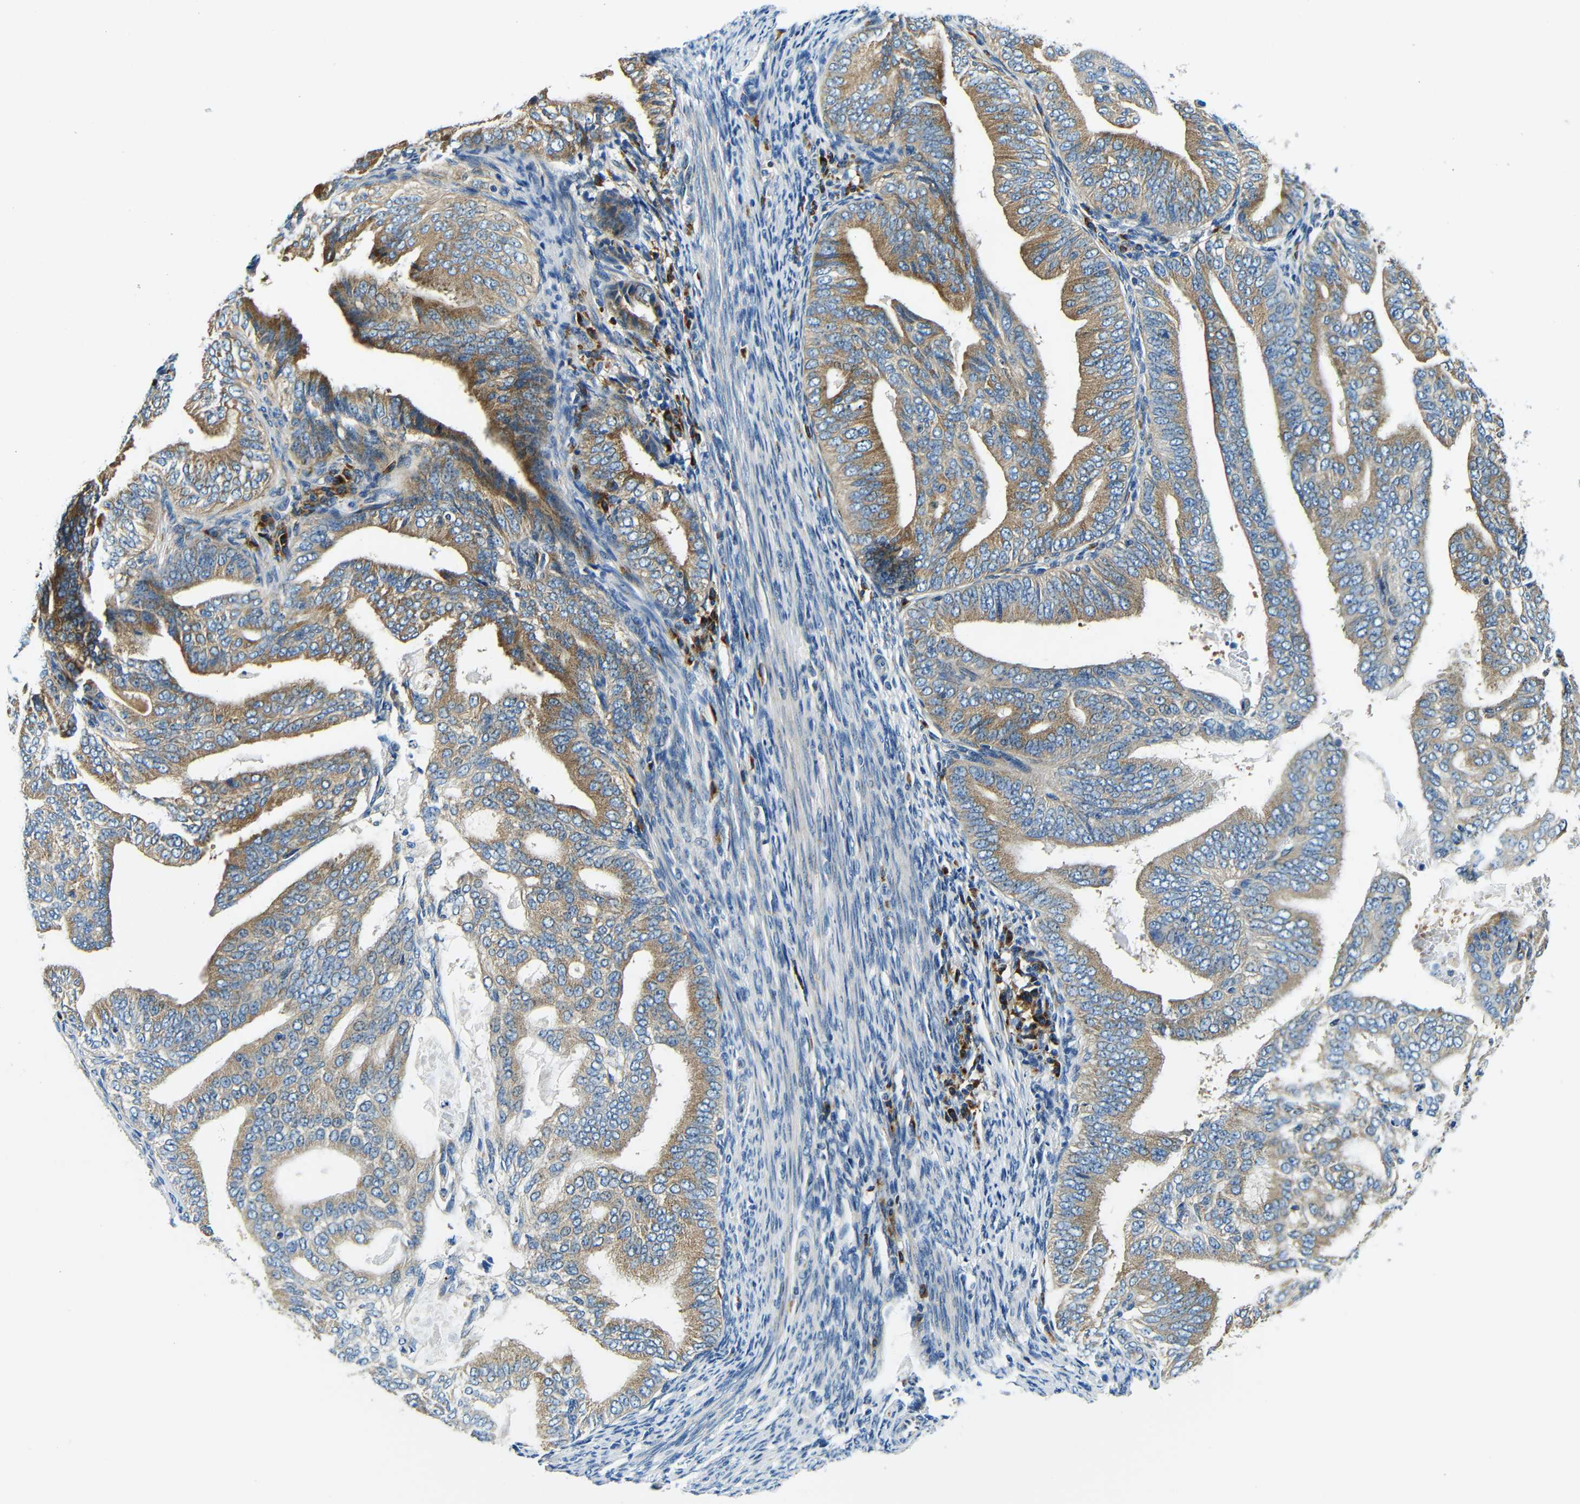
{"staining": {"intensity": "moderate", "quantity": ">75%", "location": "cytoplasmic/membranous"}, "tissue": "endometrial cancer", "cell_type": "Tumor cells", "image_type": "cancer", "snomed": [{"axis": "morphology", "description": "Adenocarcinoma, NOS"}, {"axis": "topography", "description": "Endometrium"}], "caption": "A brown stain labels moderate cytoplasmic/membranous staining of a protein in human adenocarcinoma (endometrial) tumor cells.", "gene": "USO1", "patient": {"sex": "female", "age": 58}}